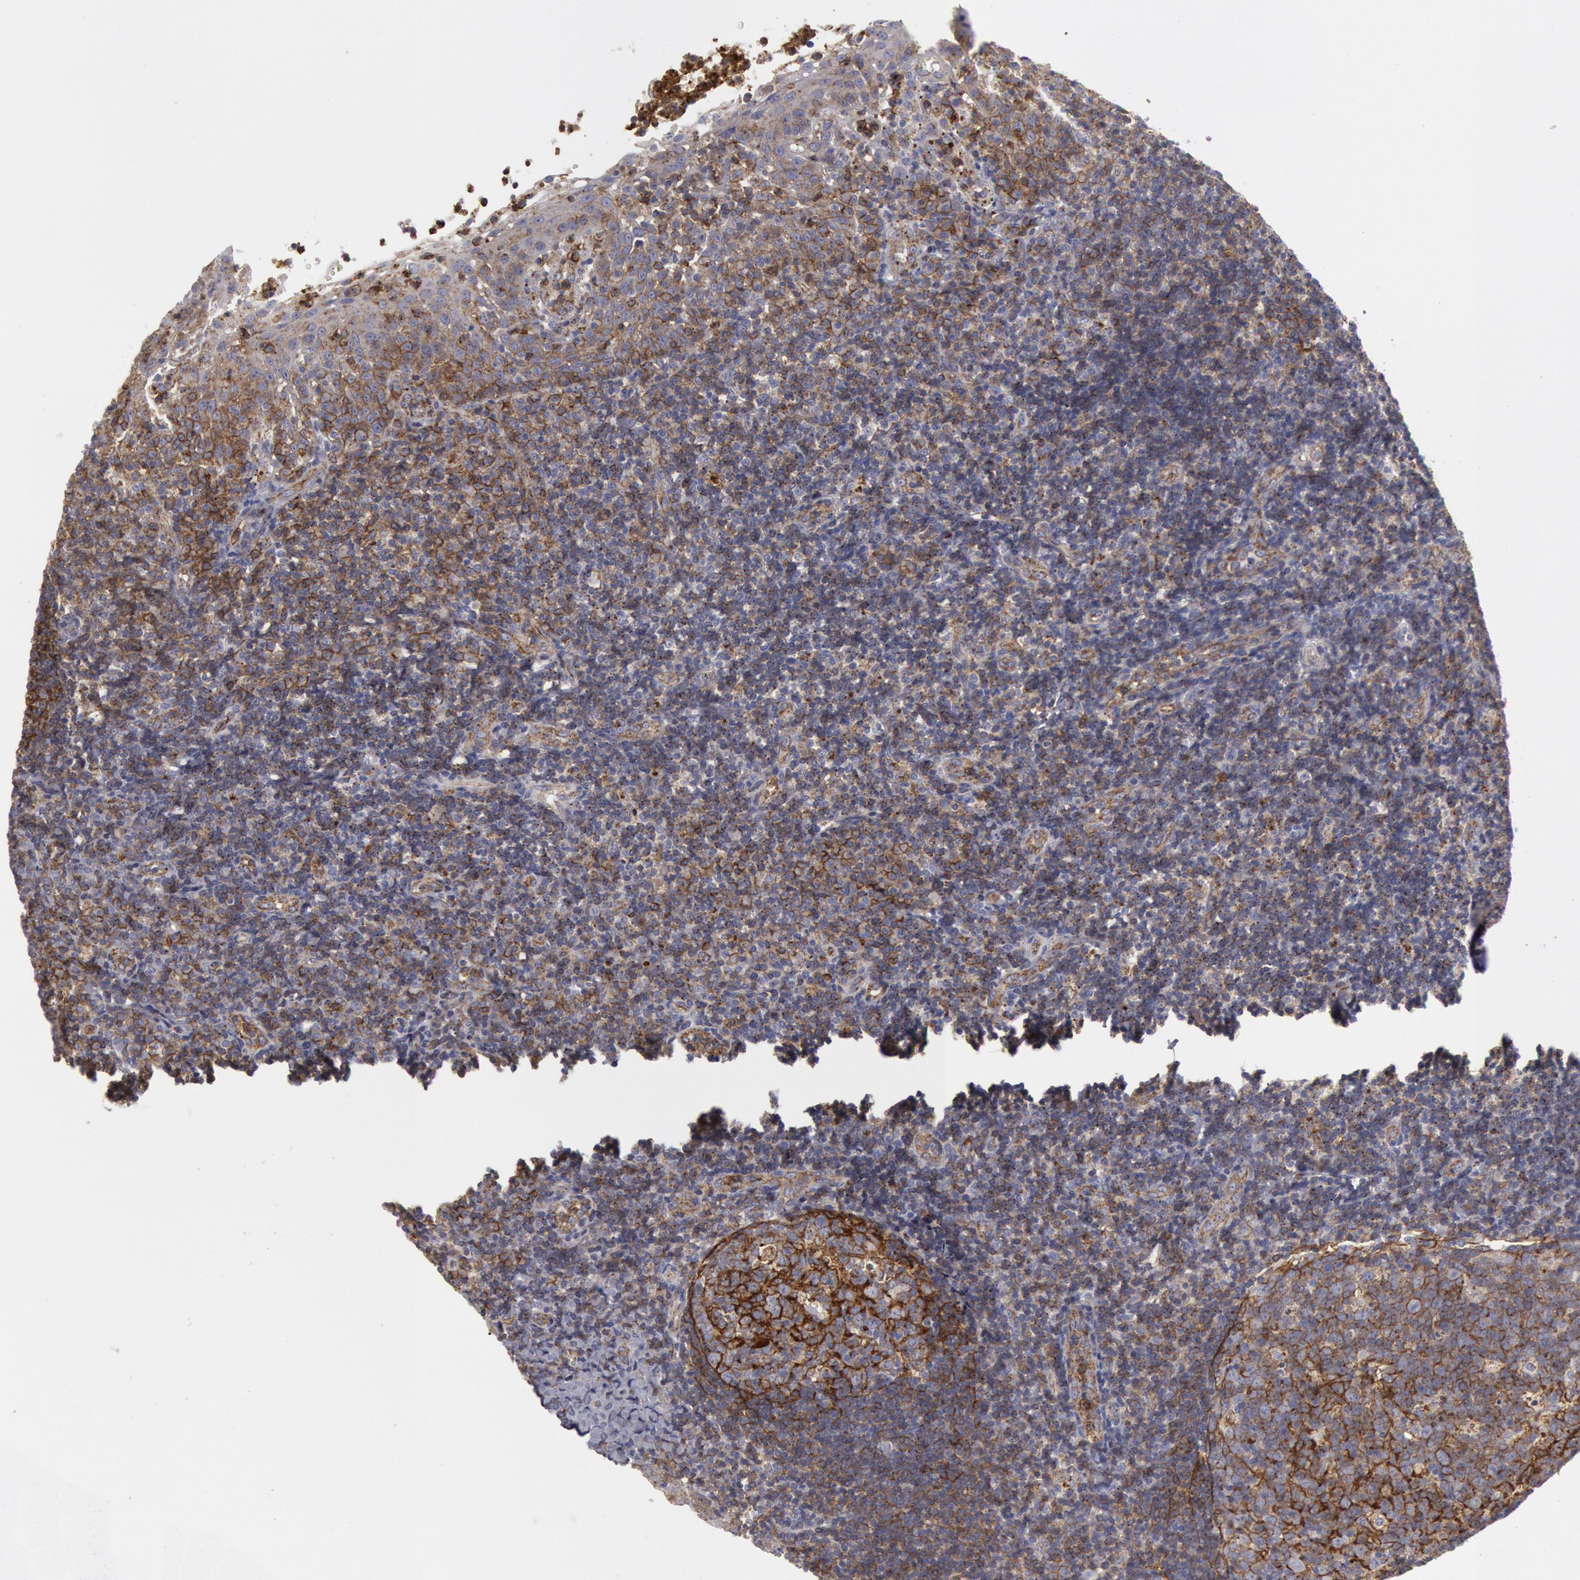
{"staining": {"intensity": "moderate", "quantity": "25%-75%", "location": "cytoplasmic/membranous"}, "tissue": "tonsil", "cell_type": "Germinal center cells", "image_type": "normal", "snomed": [{"axis": "morphology", "description": "Normal tissue, NOS"}, {"axis": "topography", "description": "Tonsil"}], "caption": "A brown stain labels moderate cytoplasmic/membranous staining of a protein in germinal center cells of normal human tonsil.", "gene": "FLOT1", "patient": {"sex": "female", "age": 40}}